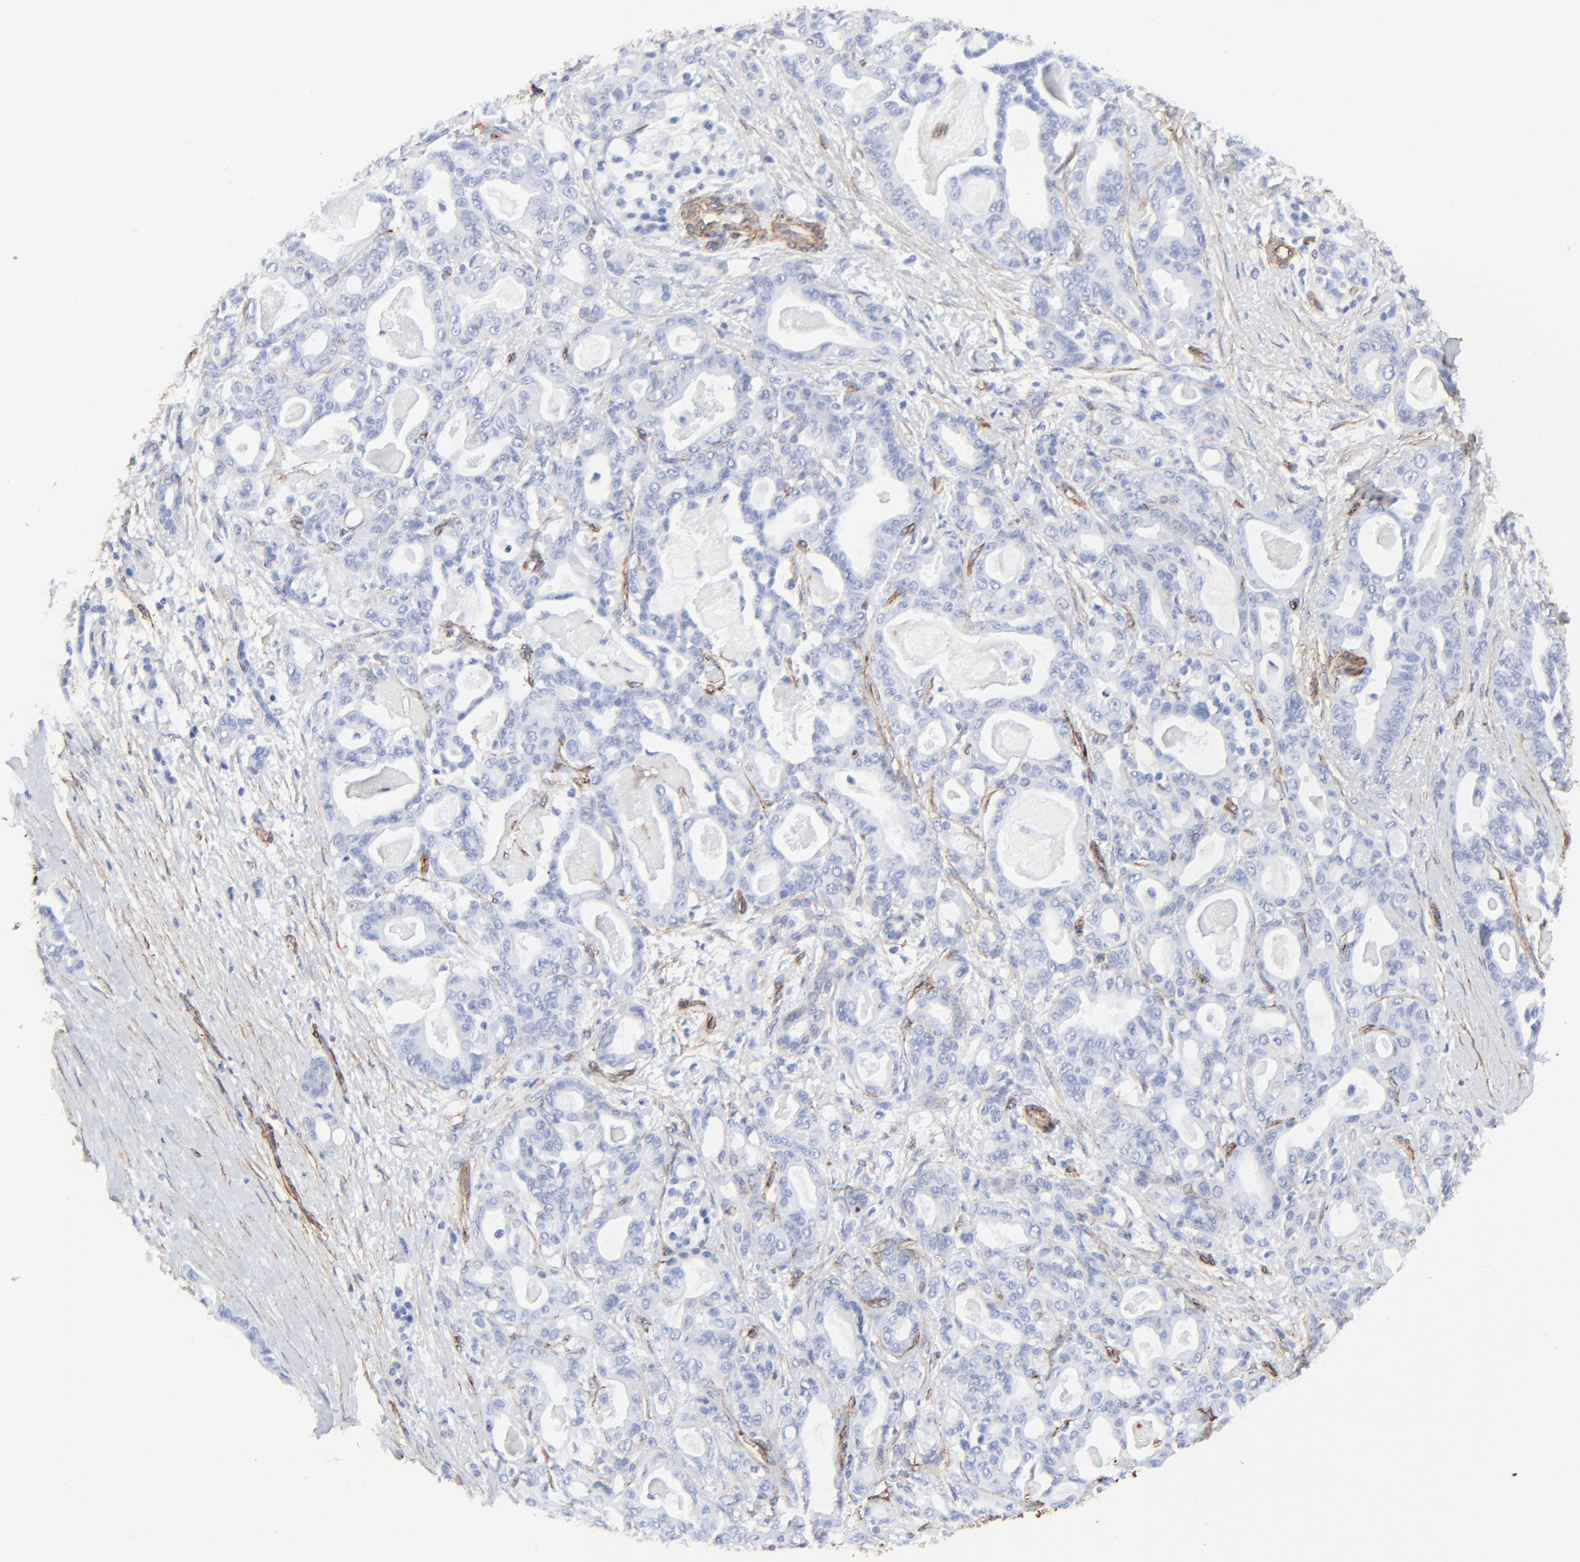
{"staining": {"intensity": "negative", "quantity": "none", "location": "none"}, "tissue": "pancreatic cancer", "cell_type": "Tumor cells", "image_type": "cancer", "snomed": [{"axis": "morphology", "description": "Adenocarcinoma, NOS"}, {"axis": "topography", "description": "Pancreas"}], "caption": "Protein analysis of pancreatic cancer (adenocarcinoma) reveals no significant staining in tumor cells.", "gene": "CAV1", "patient": {"sex": "male", "age": 63}}